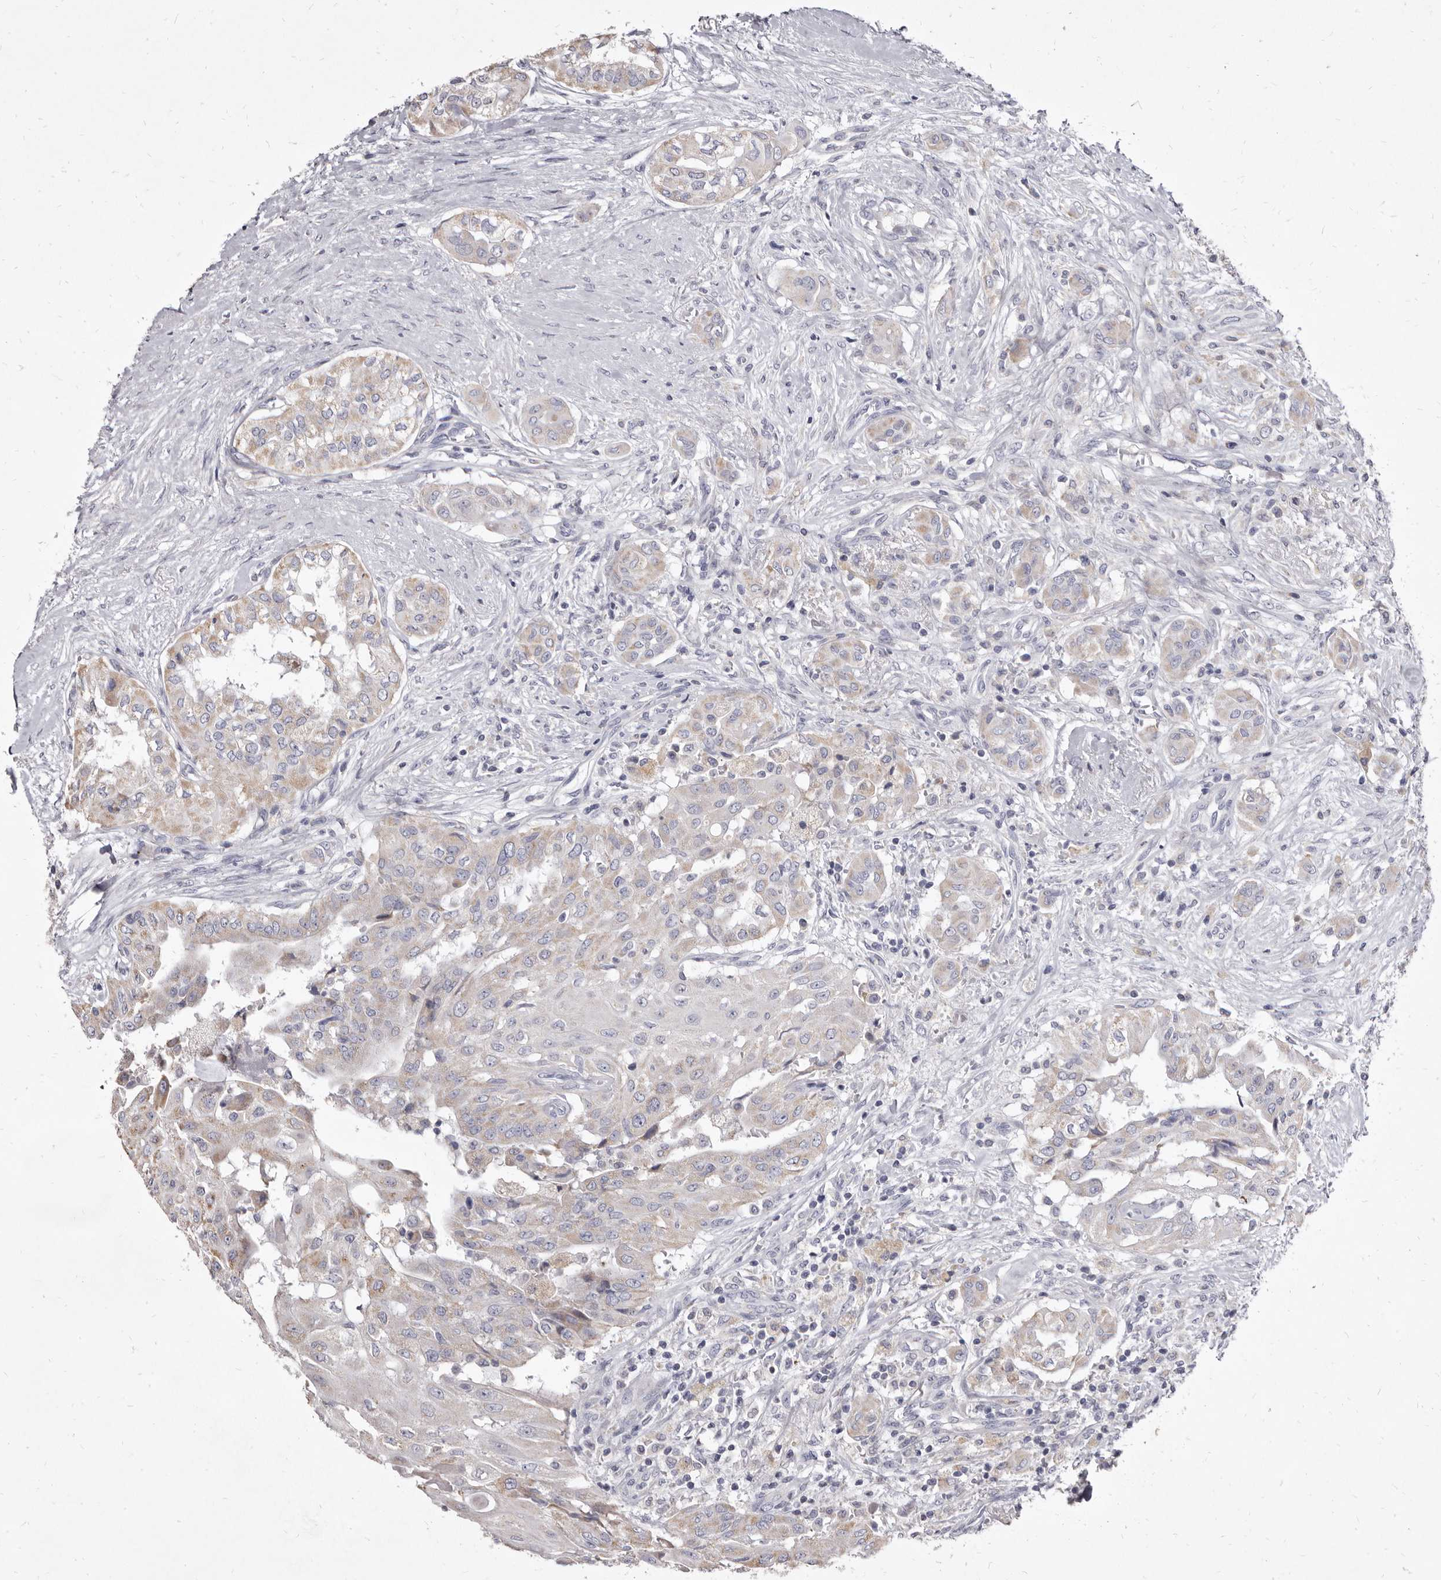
{"staining": {"intensity": "weak", "quantity": ">75%", "location": "cytoplasmic/membranous"}, "tissue": "thyroid cancer", "cell_type": "Tumor cells", "image_type": "cancer", "snomed": [{"axis": "morphology", "description": "Papillary adenocarcinoma, NOS"}, {"axis": "topography", "description": "Thyroid gland"}], "caption": "The immunohistochemical stain highlights weak cytoplasmic/membranous positivity in tumor cells of thyroid cancer (papillary adenocarcinoma) tissue.", "gene": "CYP2E1", "patient": {"sex": "female", "age": 59}}